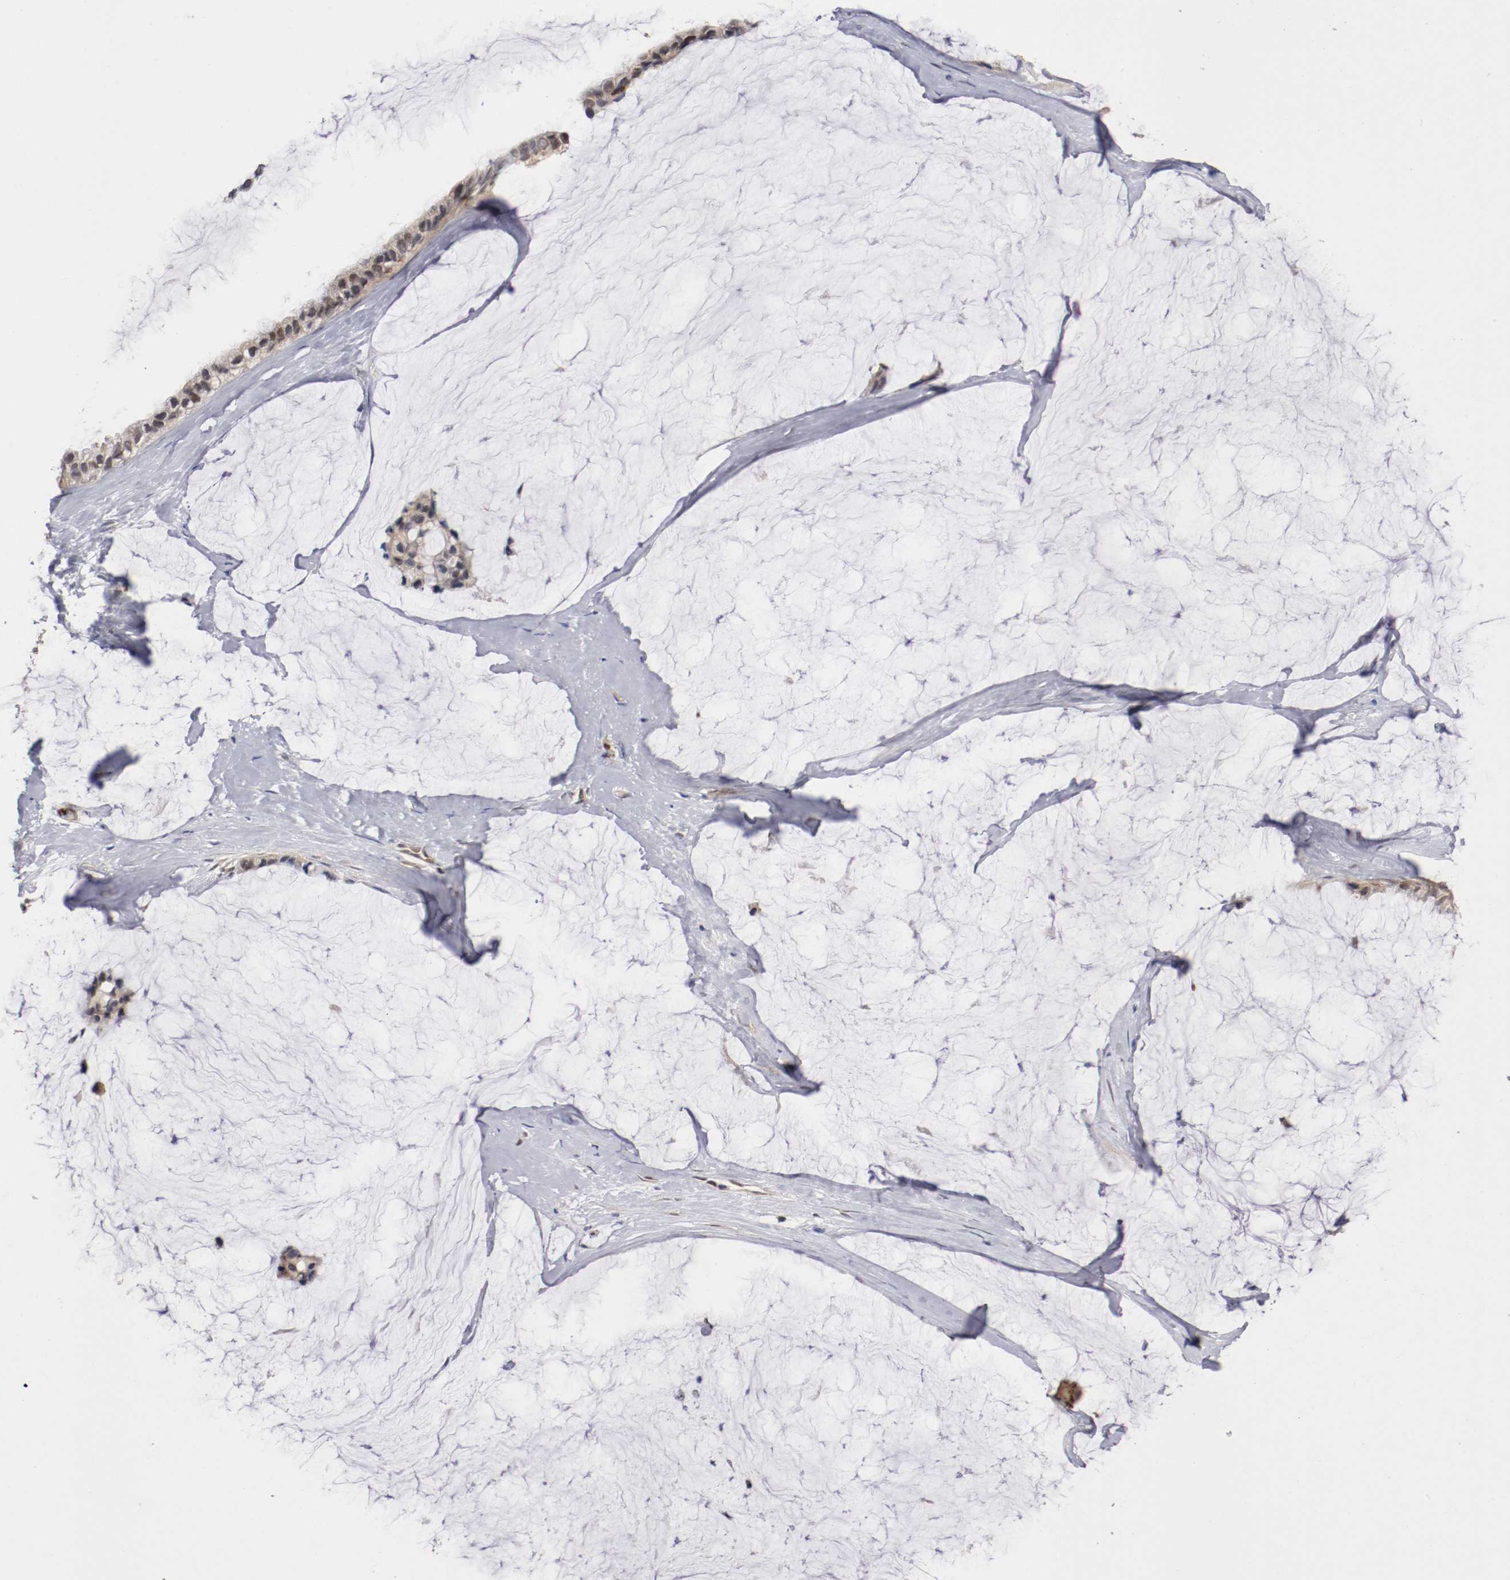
{"staining": {"intensity": "weak", "quantity": ">75%", "location": "cytoplasmic/membranous,nuclear"}, "tissue": "ovarian cancer", "cell_type": "Tumor cells", "image_type": "cancer", "snomed": [{"axis": "morphology", "description": "Cystadenocarcinoma, mucinous, NOS"}, {"axis": "topography", "description": "Ovary"}], "caption": "Immunohistochemical staining of human ovarian mucinous cystadenocarcinoma shows low levels of weak cytoplasmic/membranous and nuclear positivity in approximately >75% of tumor cells. (Brightfield microscopy of DAB IHC at high magnification).", "gene": "DNMT3B", "patient": {"sex": "female", "age": 39}}